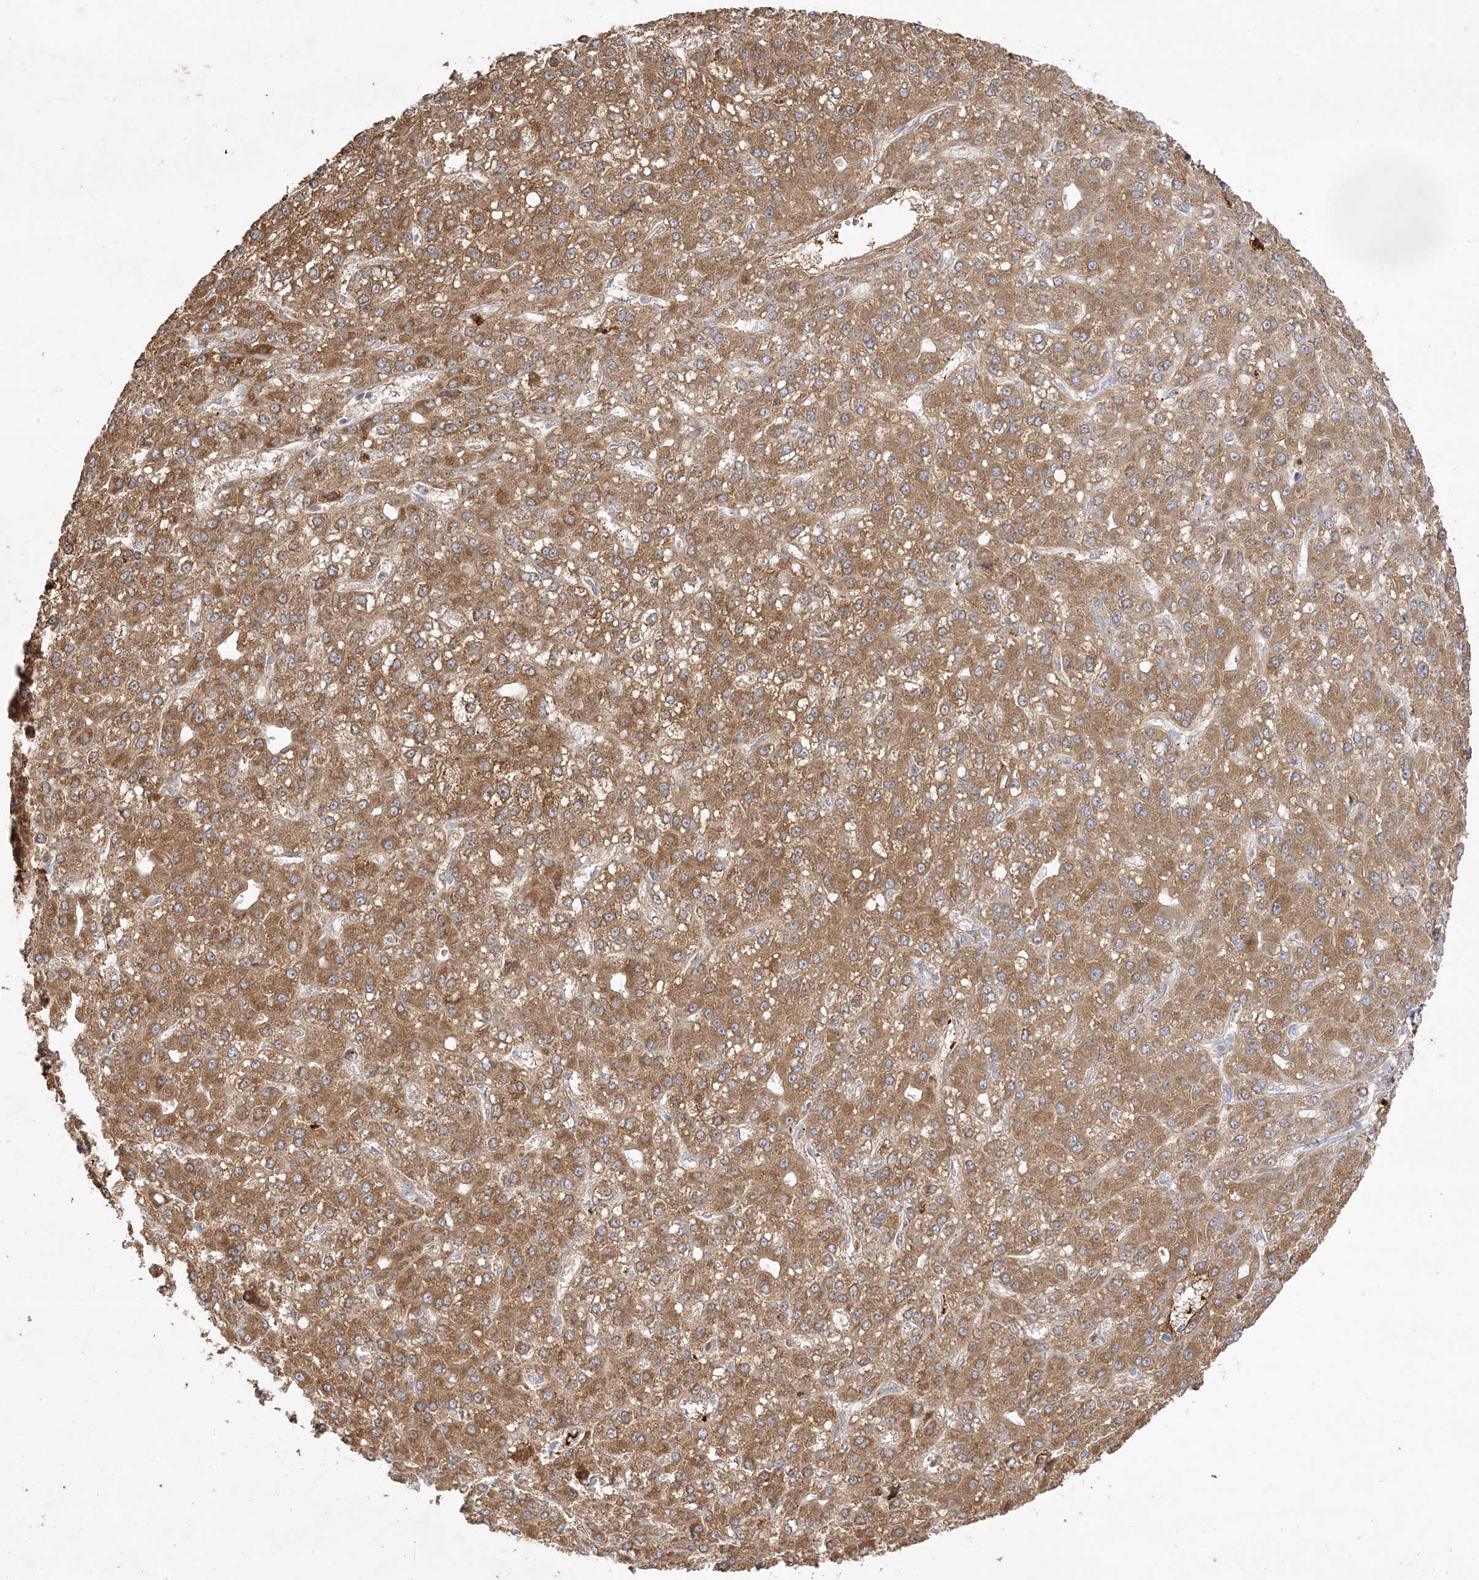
{"staining": {"intensity": "moderate", "quantity": ">75%", "location": "cytoplasmic/membranous"}, "tissue": "liver cancer", "cell_type": "Tumor cells", "image_type": "cancer", "snomed": [{"axis": "morphology", "description": "Carcinoma, Hepatocellular, NOS"}, {"axis": "topography", "description": "Liver"}], "caption": "This image displays liver hepatocellular carcinoma stained with IHC to label a protein in brown. The cytoplasmic/membranous of tumor cells show moderate positivity for the protein. Nuclei are counter-stained blue.", "gene": "TRANK1", "patient": {"sex": "male", "age": 67}}